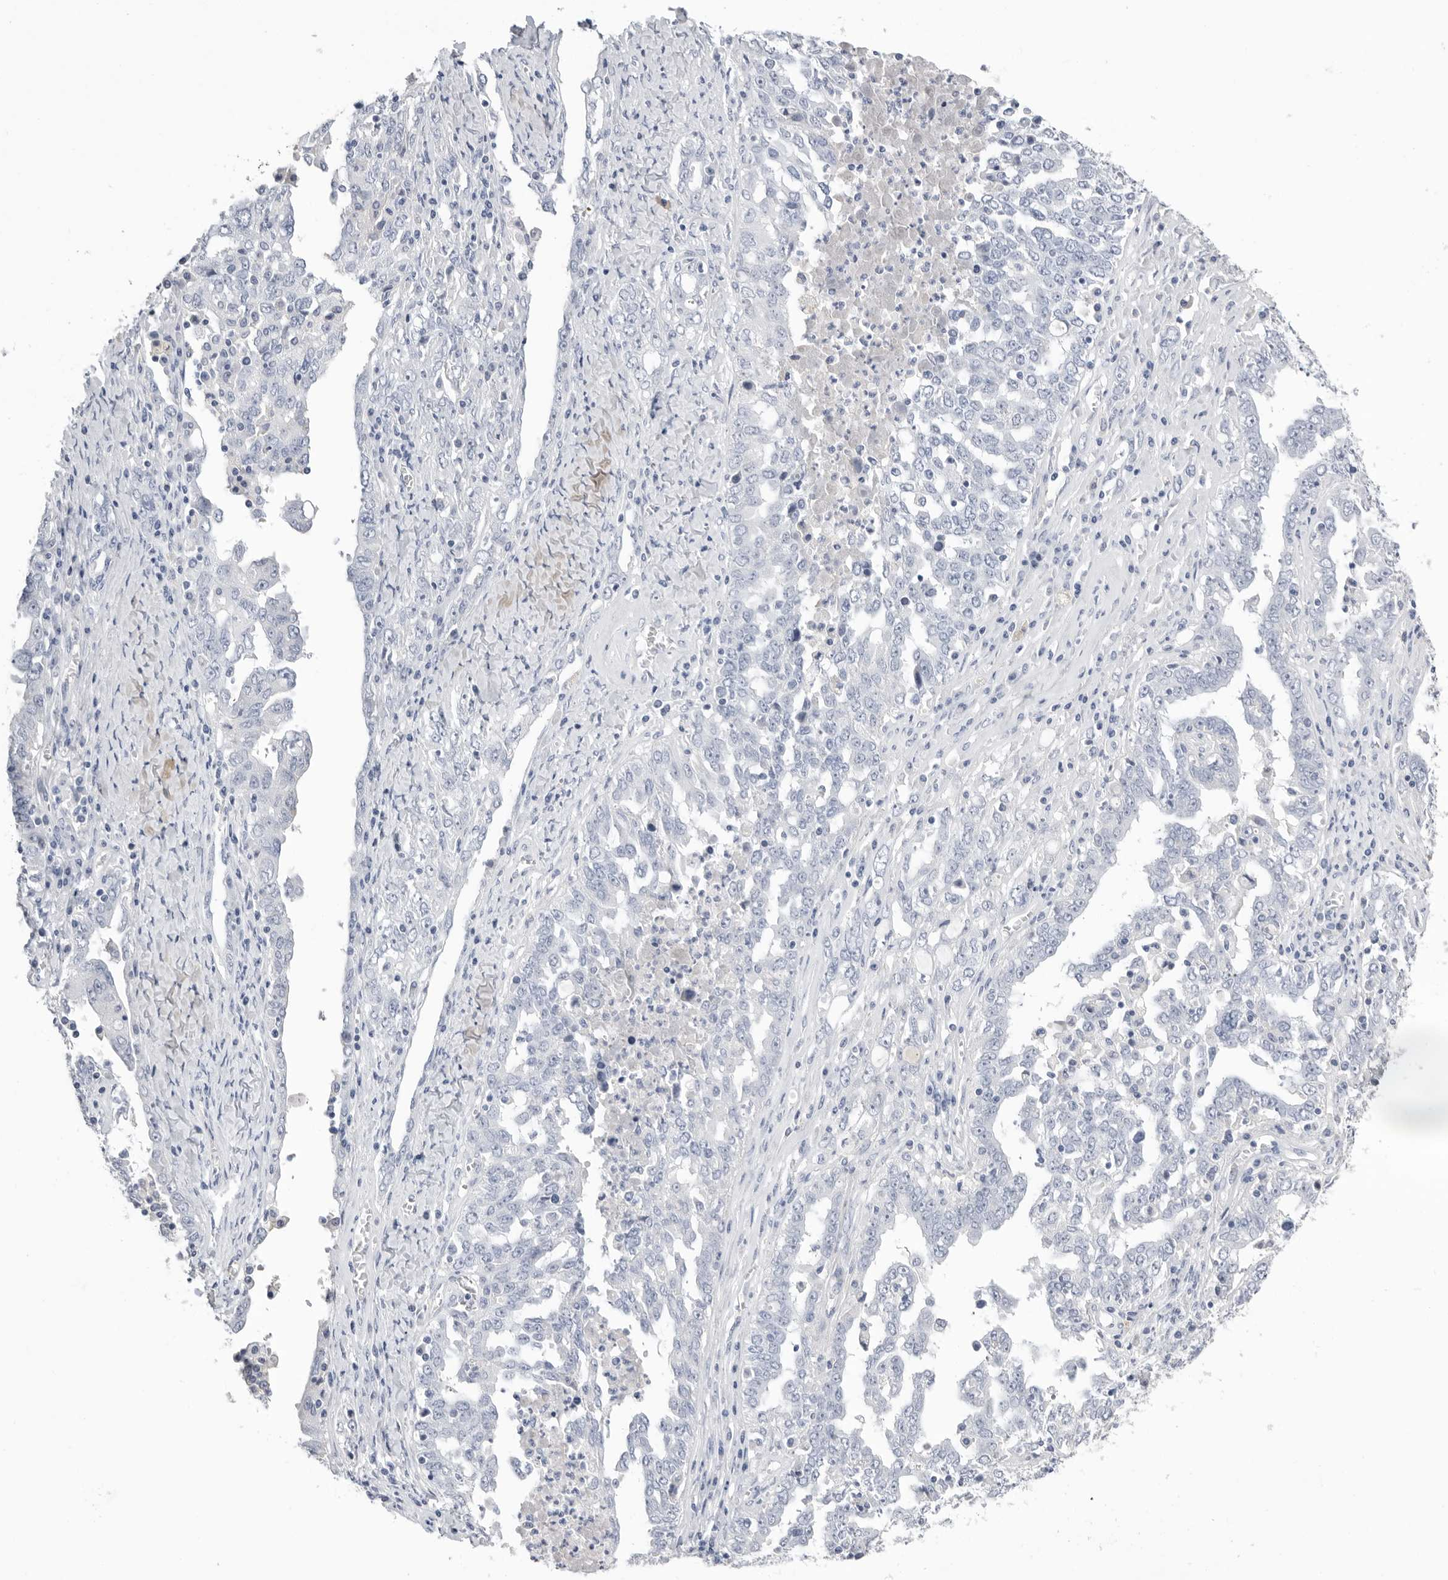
{"staining": {"intensity": "negative", "quantity": "none", "location": "none"}, "tissue": "ovarian cancer", "cell_type": "Tumor cells", "image_type": "cancer", "snomed": [{"axis": "morphology", "description": "Carcinoma, endometroid"}, {"axis": "topography", "description": "Ovary"}], "caption": "Image shows no protein staining in tumor cells of ovarian cancer (endometroid carcinoma) tissue.", "gene": "APOA2", "patient": {"sex": "female", "age": 62}}